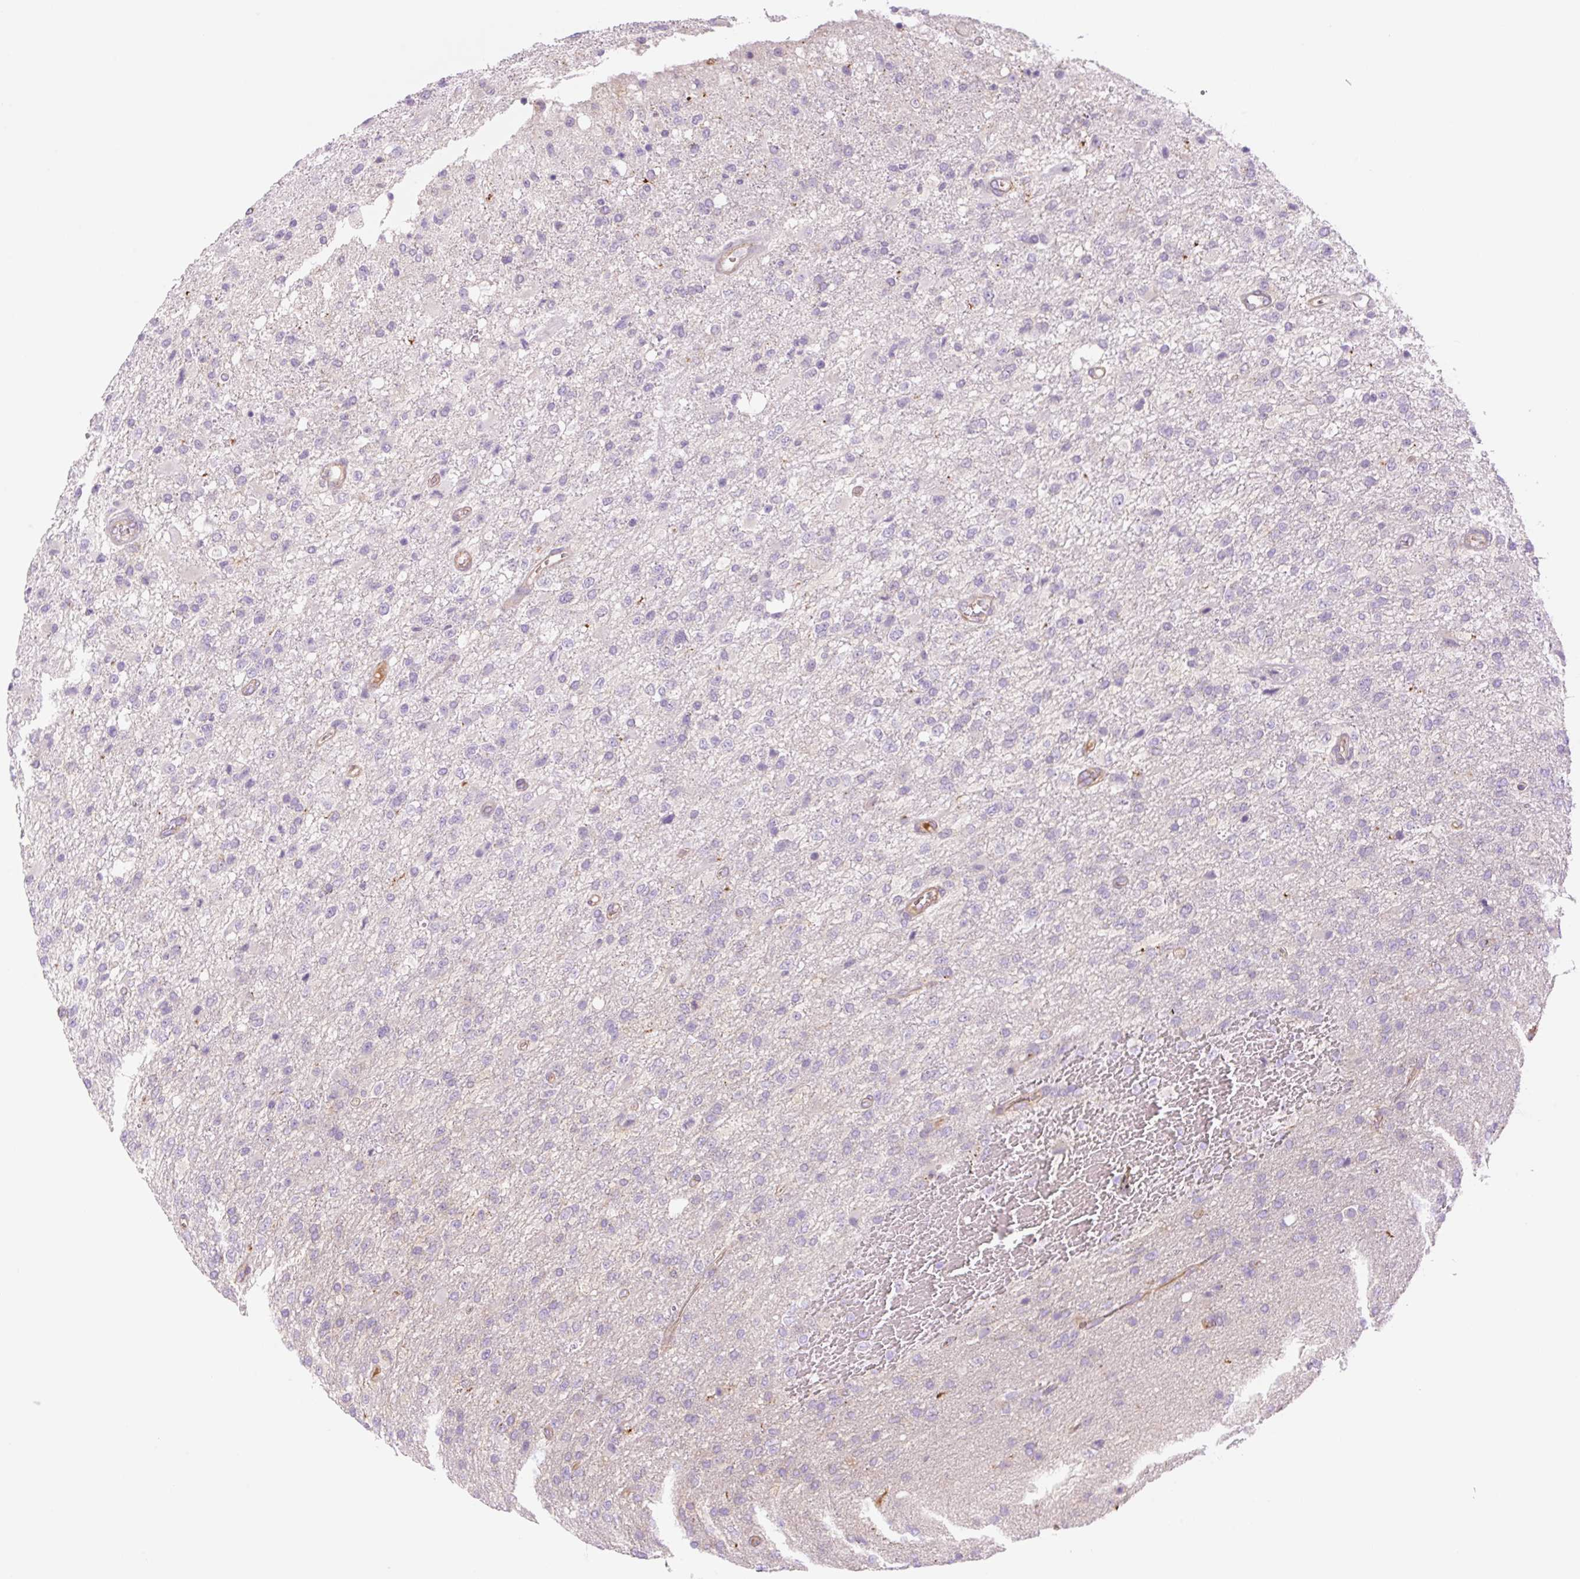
{"staining": {"intensity": "negative", "quantity": "none", "location": "none"}, "tissue": "glioma", "cell_type": "Tumor cells", "image_type": "cancer", "snomed": [{"axis": "morphology", "description": "Glioma, malignant, High grade"}, {"axis": "topography", "description": "Brain"}], "caption": "A photomicrograph of human high-grade glioma (malignant) is negative for staining in tumor cells.", "gene": "NLRP5", "patient": {"sex": "female", "age": 74}}